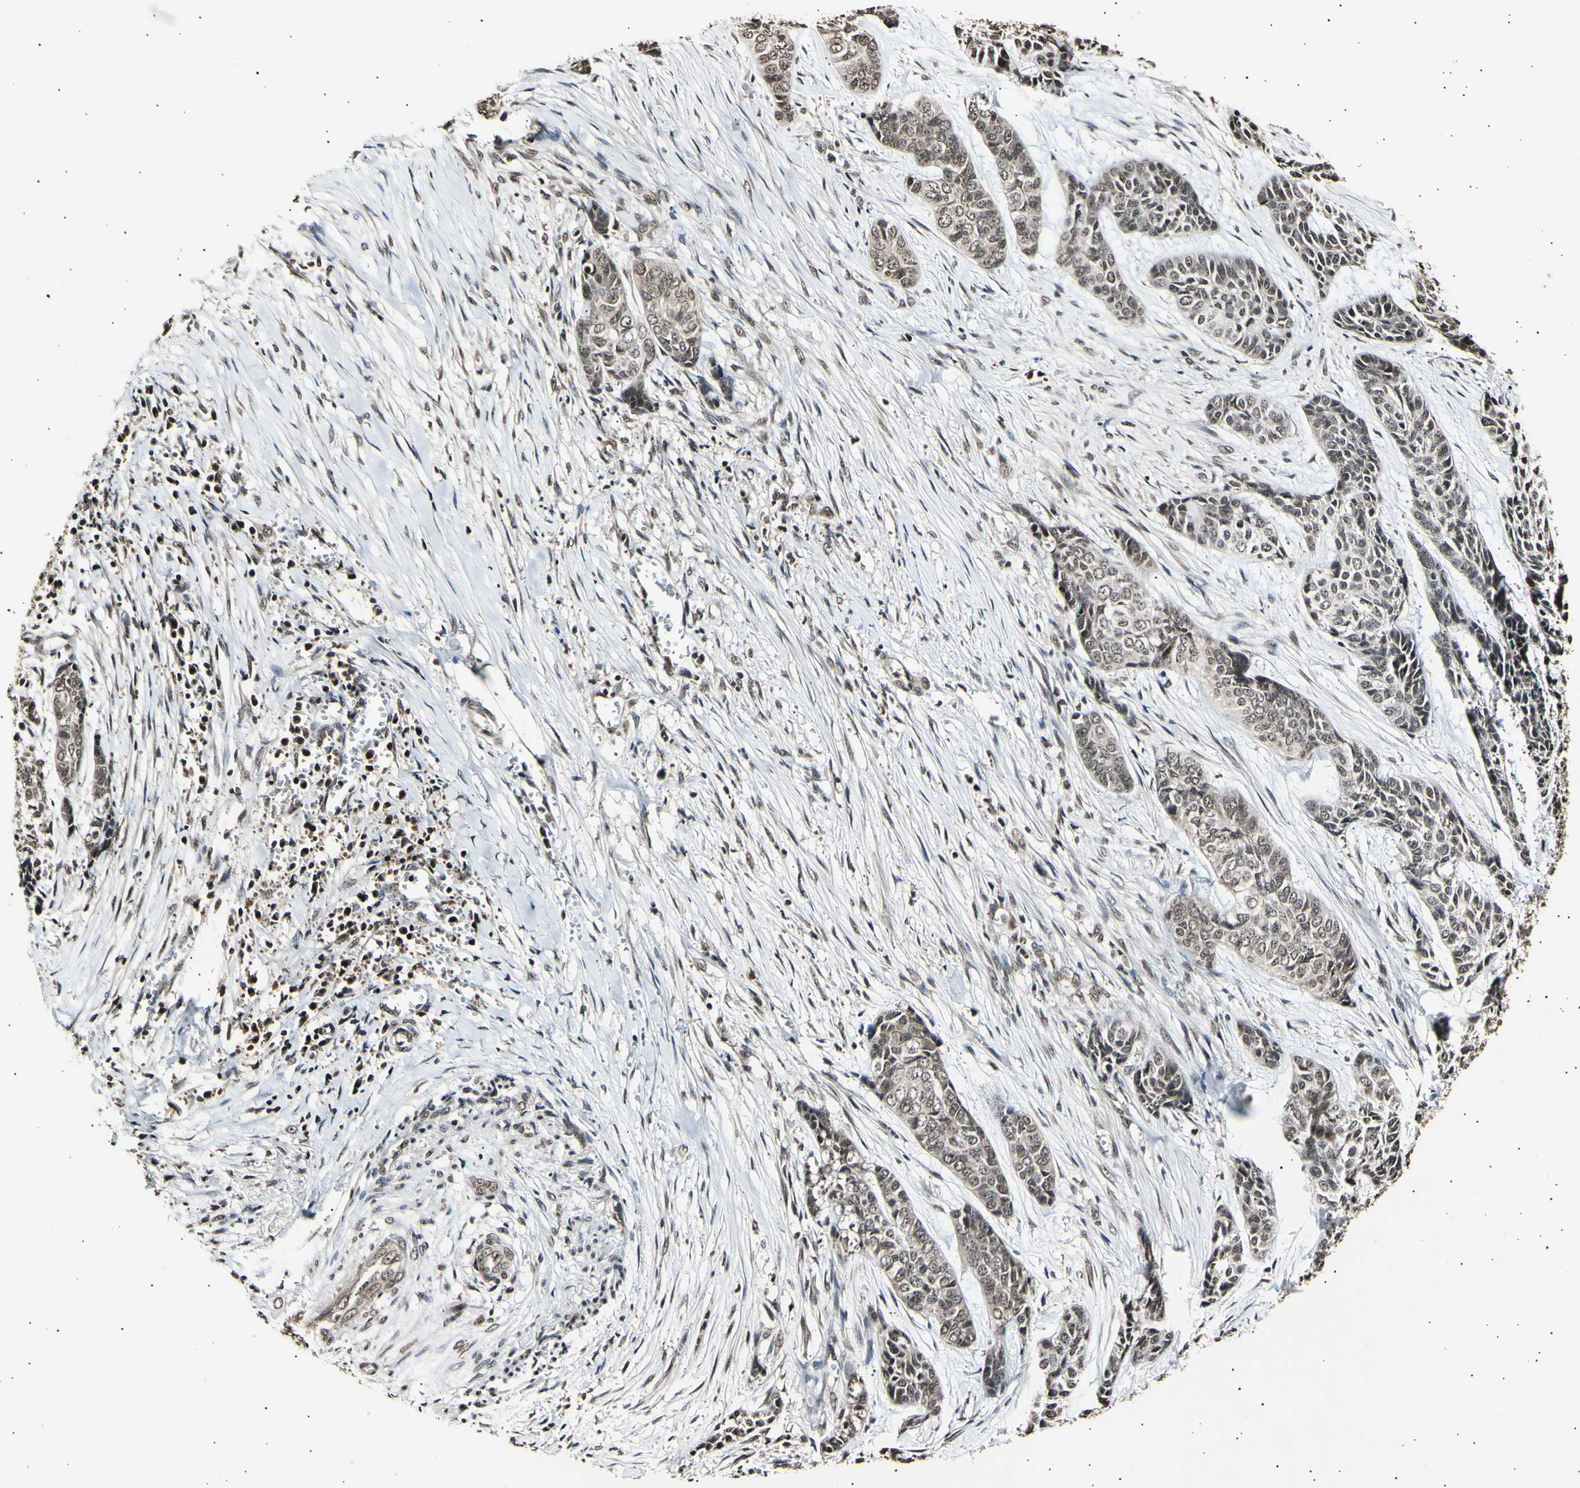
{"staining": {"intensity": "moderate", "quantity": ">75%", "location": "cytoplasmic/membranous,nuclear"}, "tissue": "skin cancer", "cell_type": "Tumor cells", "image_type": "cancer", "snomed": [{"axis": "morphology", "description": "Basal cell carcinoma"}, {"axis": "topography", "description": "Skin"}], "caption": "Immunohistochemical staining of human basal cell carcinoma (skin) displays medium levels of moderate cytoplasmic/membranous and nuclear staining in approximately >75% of tumor cells.", "gene": "ANAPC7", "patient": {"sex": "female", "age": 64}}